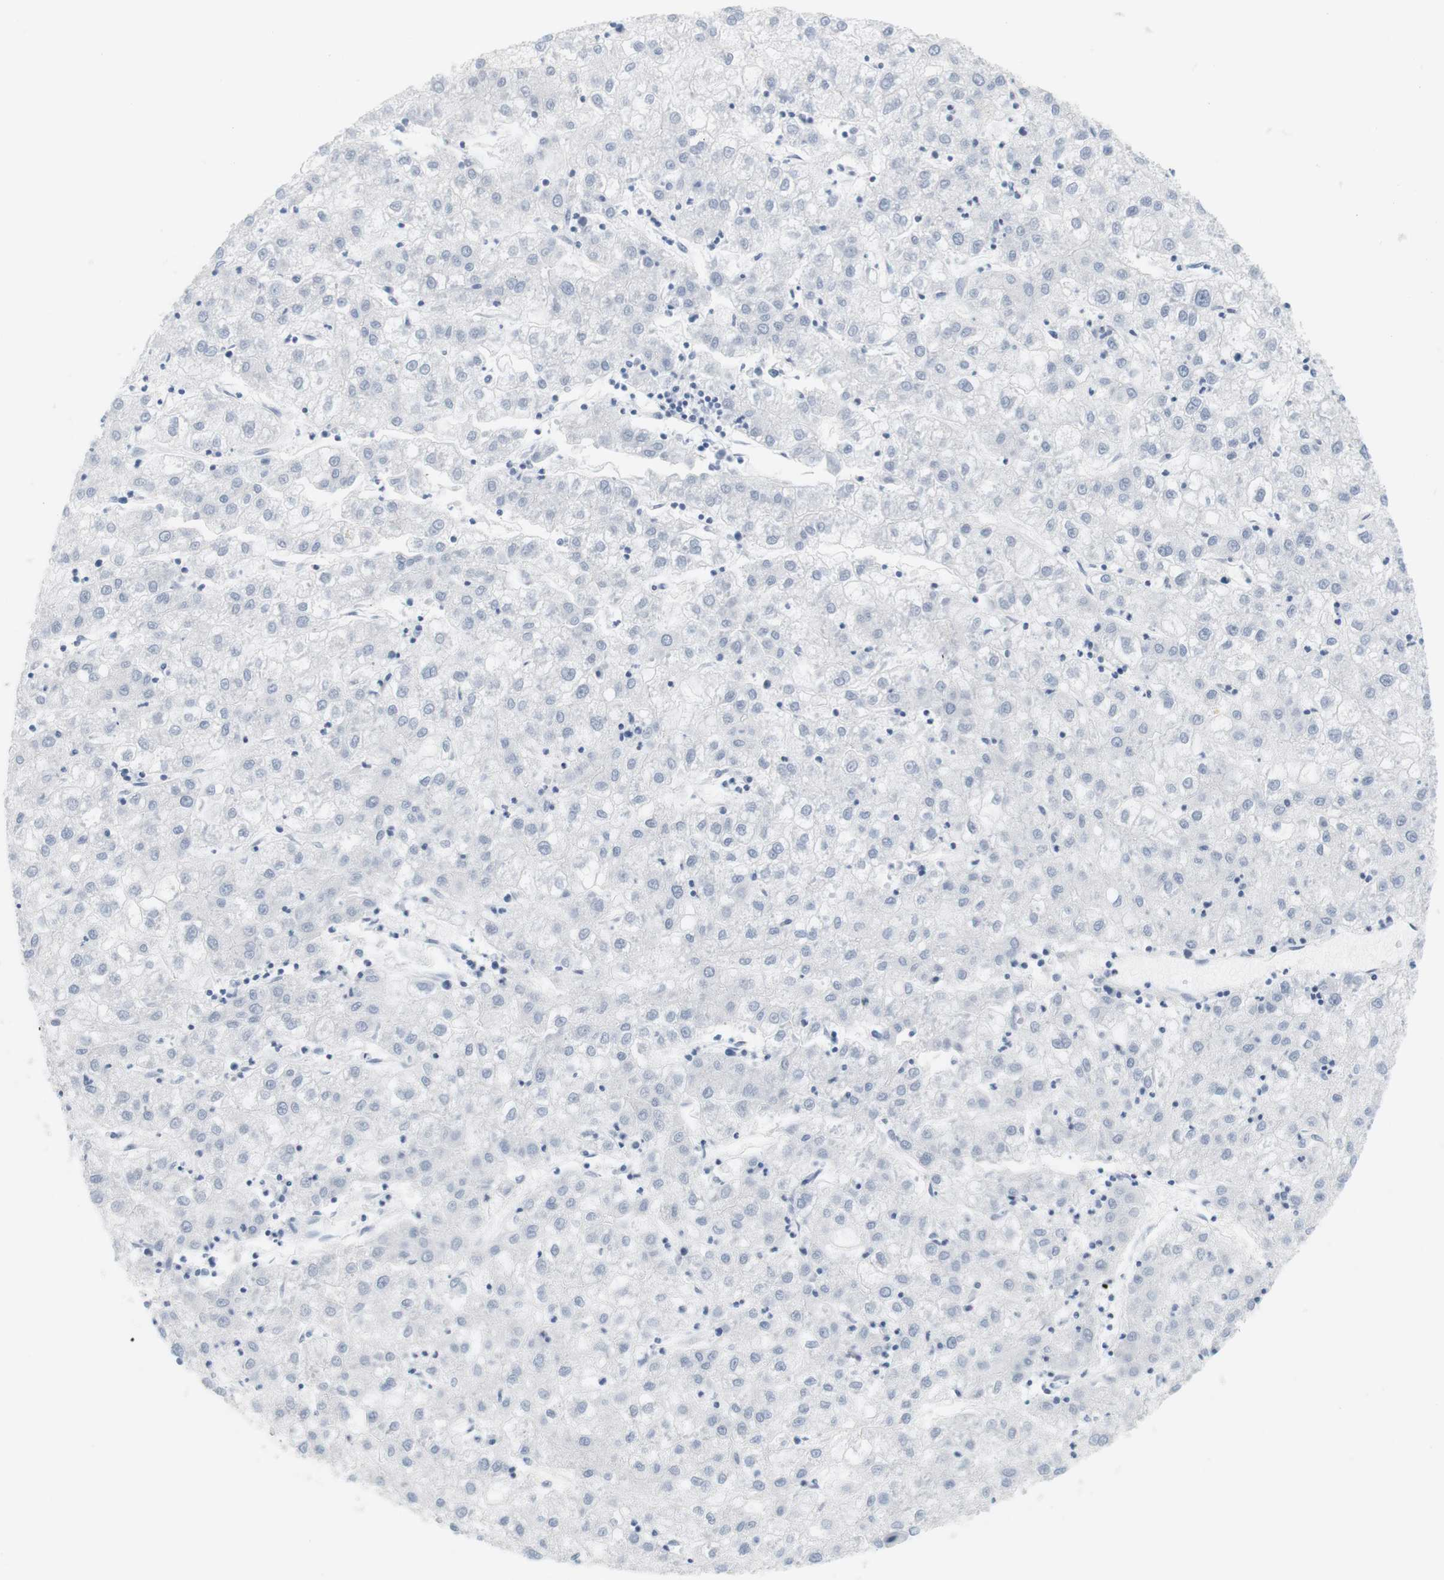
{"staining": {"intensity": "negative", "quantity": "none", "location": "none"}, "tissue": "liver cancer", "cell_type": "Tumor cells", "image_type": "cancer", "snomed": [{"axis": "morphology", "description": "Carcinoma, Hepatocellular, NOS"}, {"axis": "topography", "description": "Liver"}], "caption": "Immunohistochemistry of human liver cancer demonstrates no expression in tumor cells.", "gene": "OPRM1", "patient": {"sex": "male", "age": 72}}